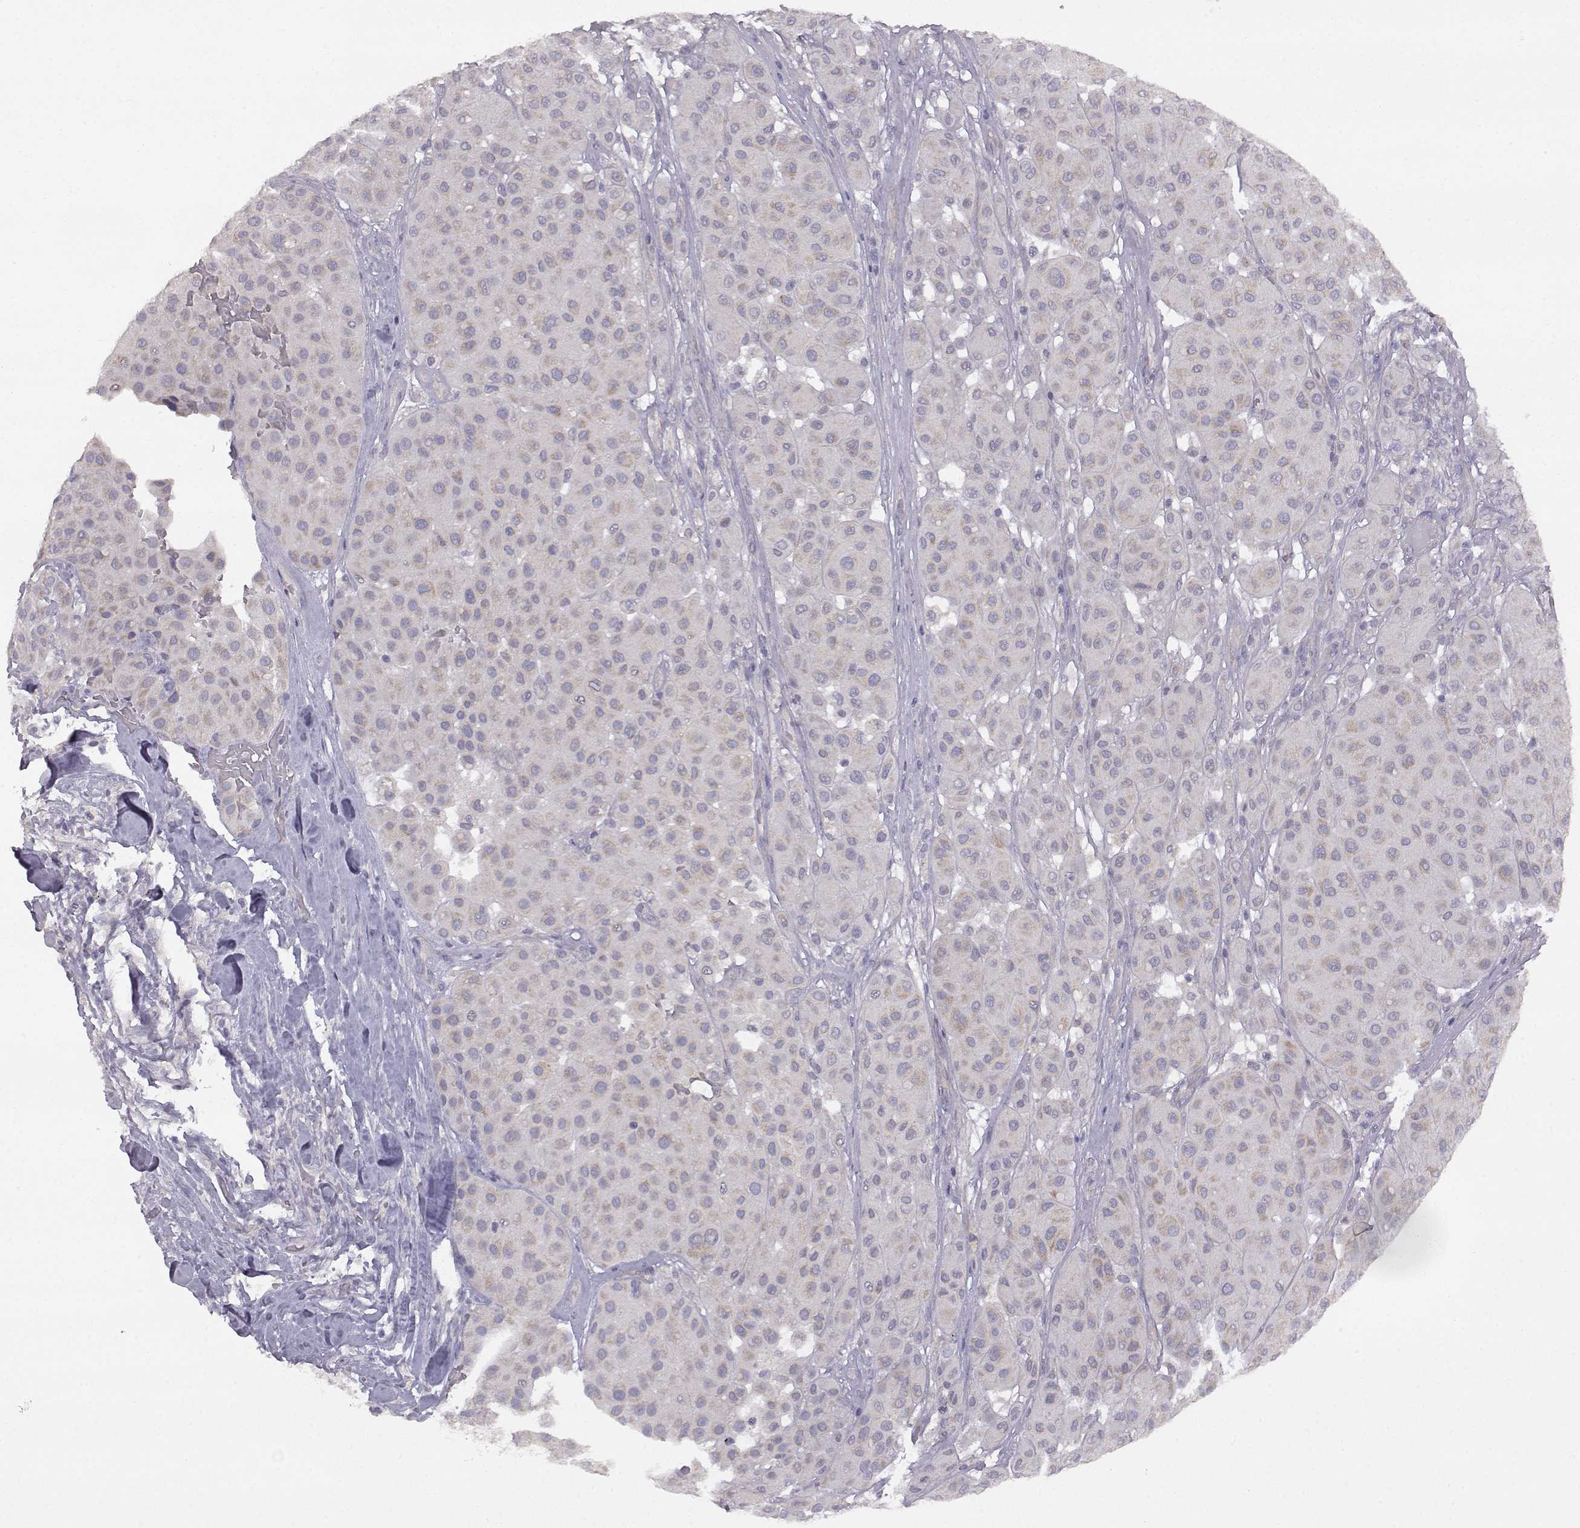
{"staining": {"intensity": "weak", "quantity": "<25%", "location": "cytoplasmic/membranous"}, "tissue": "melanoma", "cell_type": "Tumor cells", "image_type": "cancer", "snomed": [{"axis": "morphology", "description": "Malignant melanoma, Metastatic site"}, {"axis": "topography", "description": "Smooth muscle"}], "caption": "Tumor cells are negative for brown protein staining in malignant melanoma (metastatic site).", "gene": "DDC", "patient": {"sex": "male", "age": 41}}